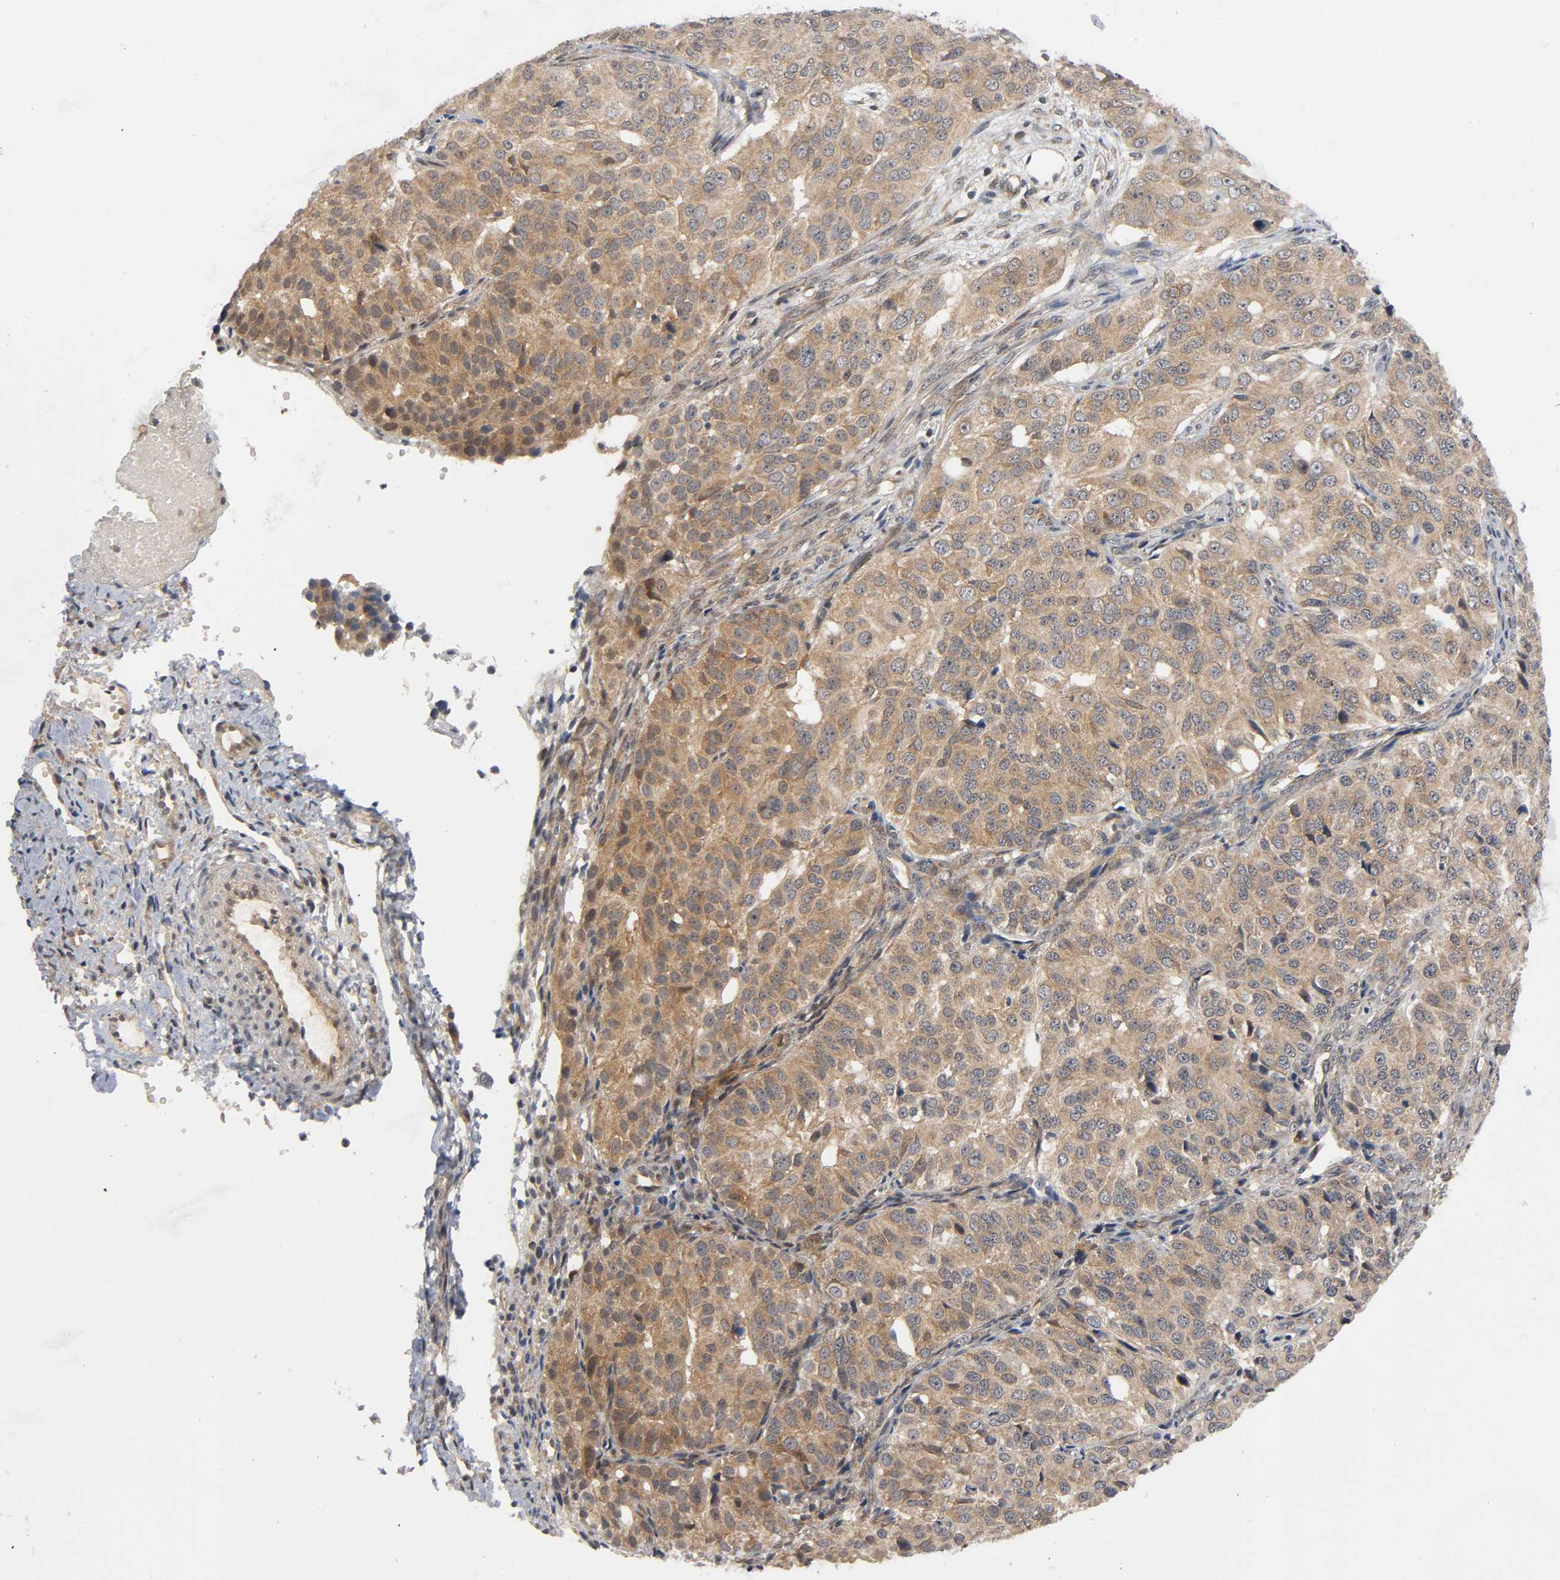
{"staining": {"intensity": "moderate", "quantity": ">75%", "location": "cytoplasmic/membranous"}, "tissue": "ovarian cancer", "cell_type": "Tumor cells", "image_type": "cancer", "snomed": [{"axis": "morphology", "description": "Carcinoma, endometroid"}, {"axis": "topography", "description": "Ovary"}], "caption": "A brown stain labels moderate cytoplasmic/membranous expression of a protein in human ovarian cancer (endometroid carcinoma) tumor cells.", "gene": "MAPK8", "patient": {"sex": "female", "age": 51}}